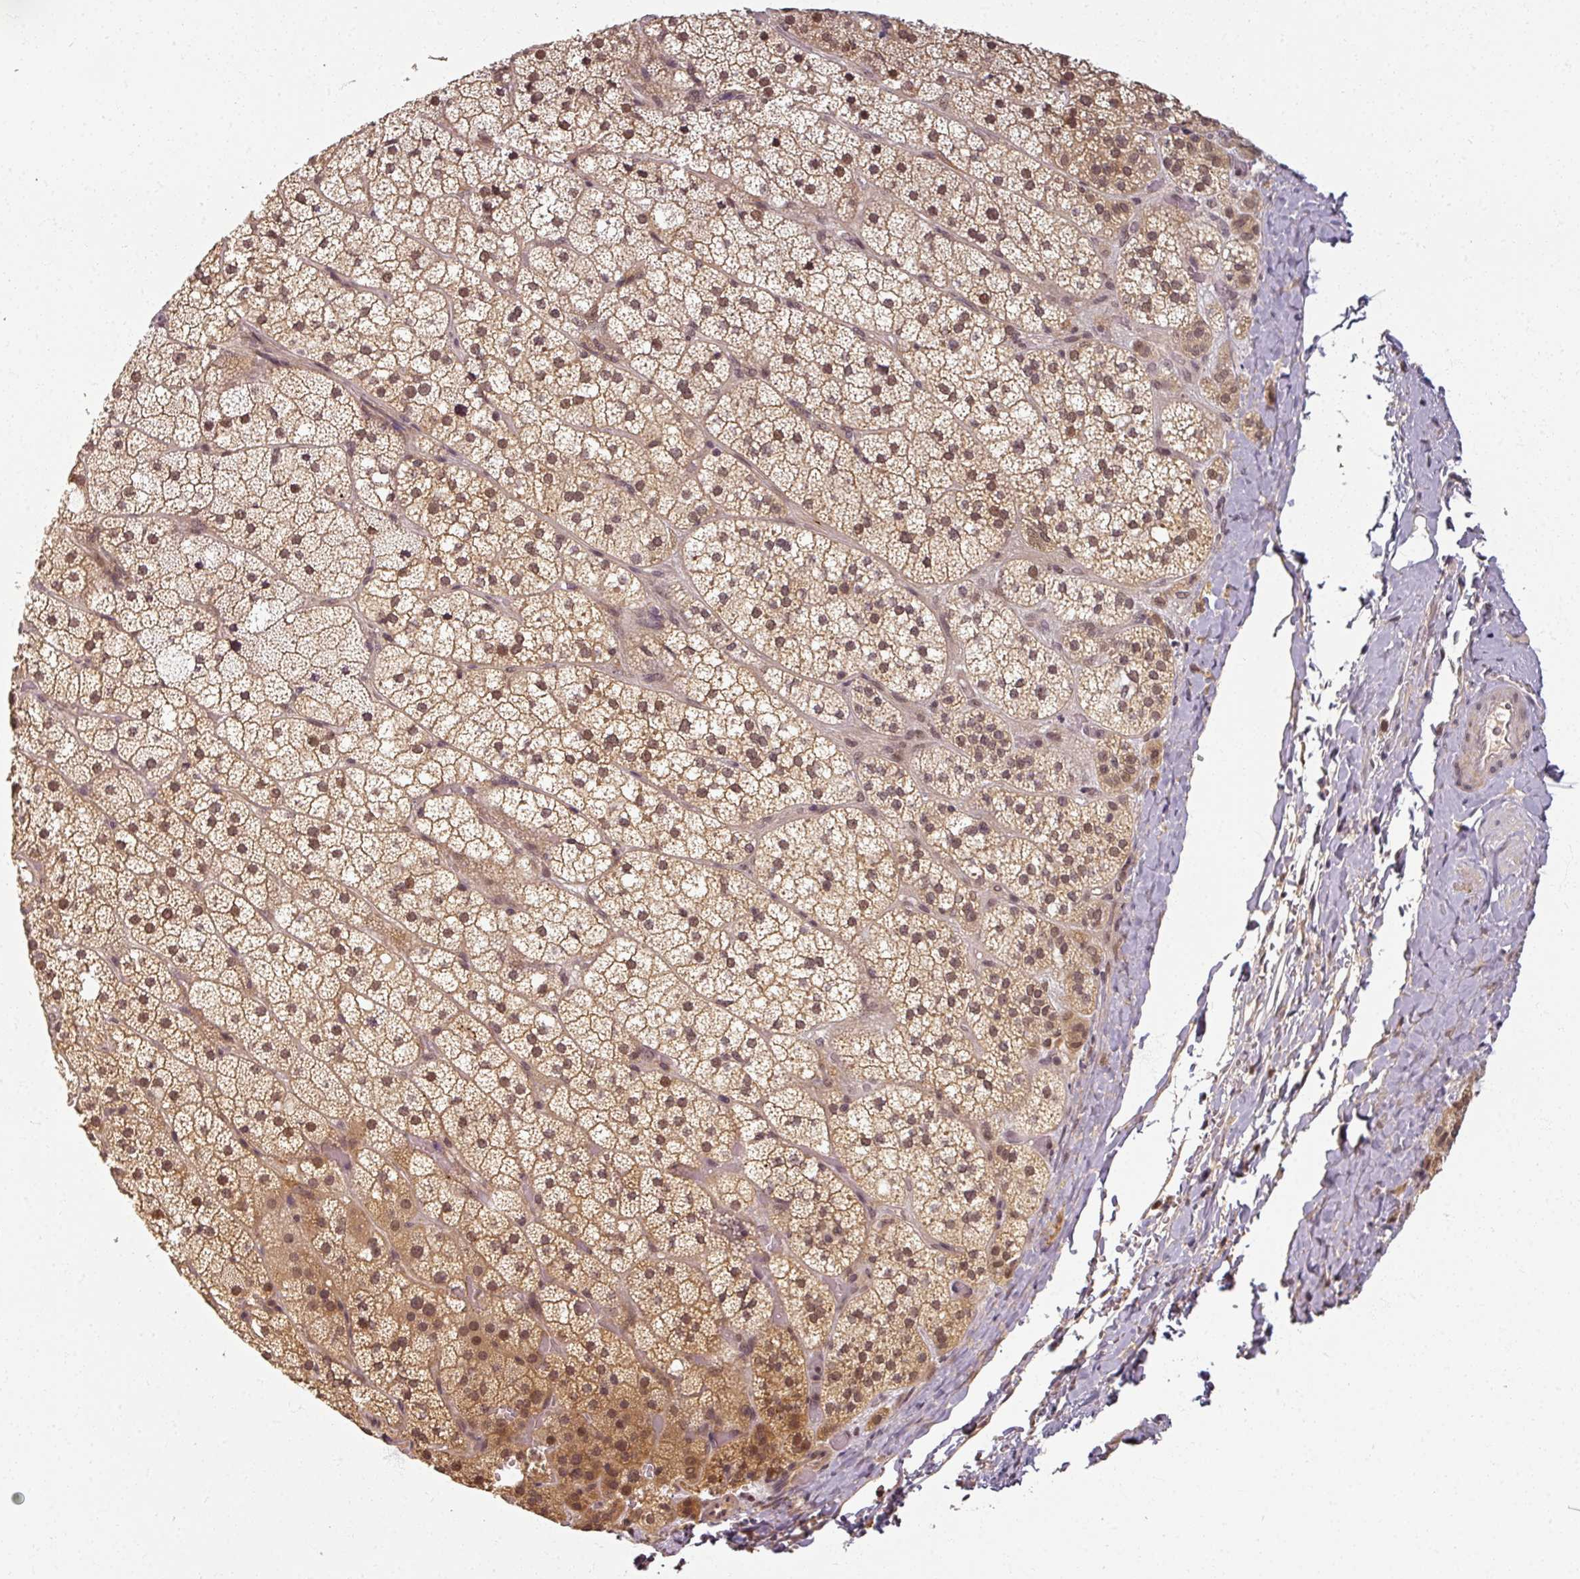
{"staining": {"intensity": "moderate", "quantity": ">75%", "location": "cytoplasmic/membranous,nuclear"}, "tissue": "adrenal gland", "cell_type": "Glandular cells", "image_type": "normal", "snomed": [{"axis": "morphology", "description": "Normal tissue, NOS"}, {"axis": "topography", "description": "Adrenal gland"}], "caption": "Glandular cells exhibit medium levels of moderate cytoplasmic/membranous,nuclear positivity in about >75% of cells in unremarkable human adrenal gland. (IHC, brightfield microscopy, high magnification).", "gene": "POLR2G", "patient": {"sex": "male", "age": 53}}